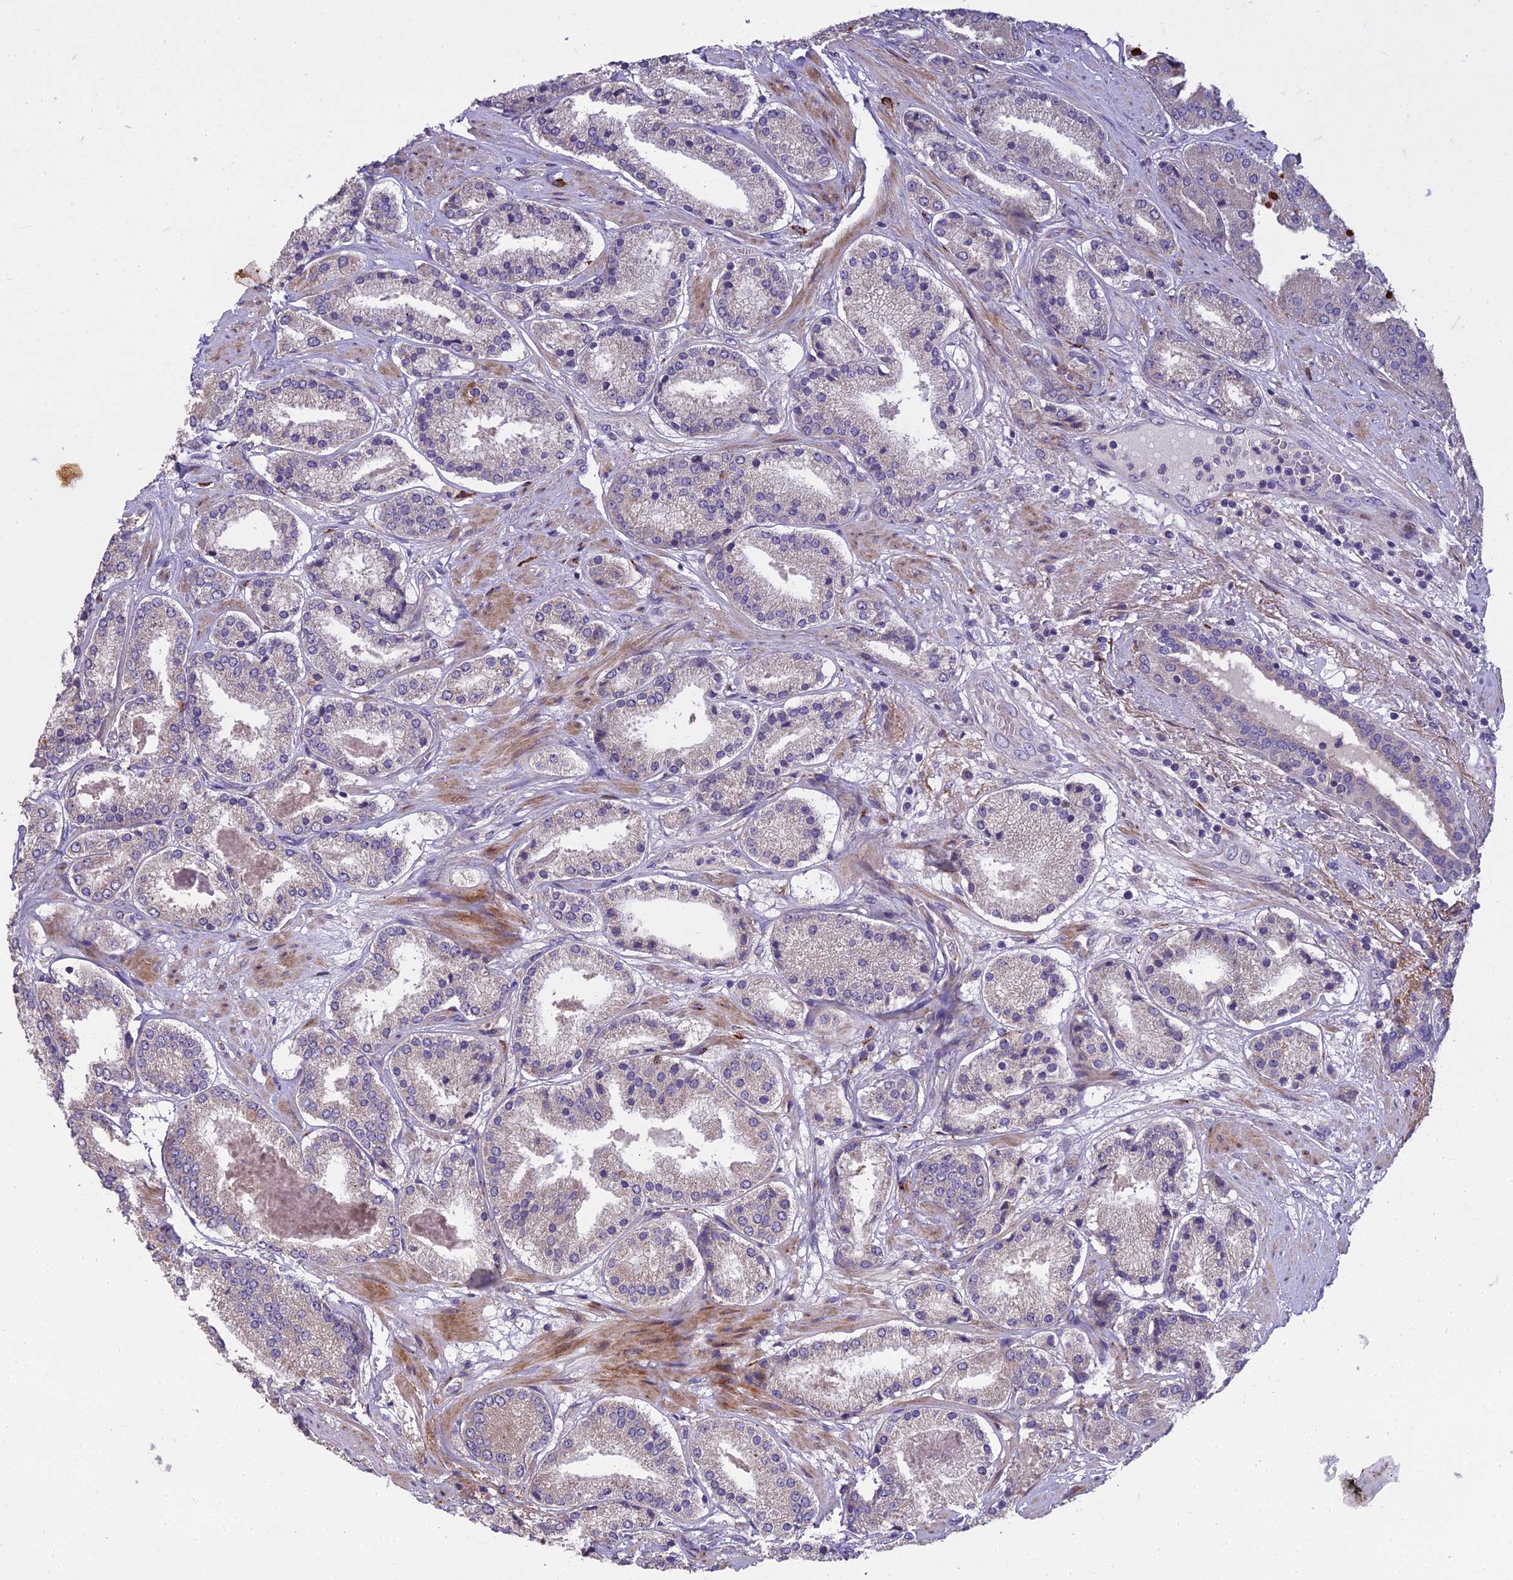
{"staining": {"intensity": "negative", "quantity": "none", "location": "none"}, "tissue": "prostate cancer", "cell_type": "Tumor cells", "image_type": "cancer", "snomed": [{"axis": "morphology", "description": "Adenocarcinoma, High grade"}, {"axis": "topography", "description": "Prostate"}], "caption": "High power microscopy image of an immunohistochemistry photomicrograph of prostate cancer, revealing no significant positivity in tumor cells.", "gene": "ADIPOR2", "patient": {"sex": "male", "age": 63}}